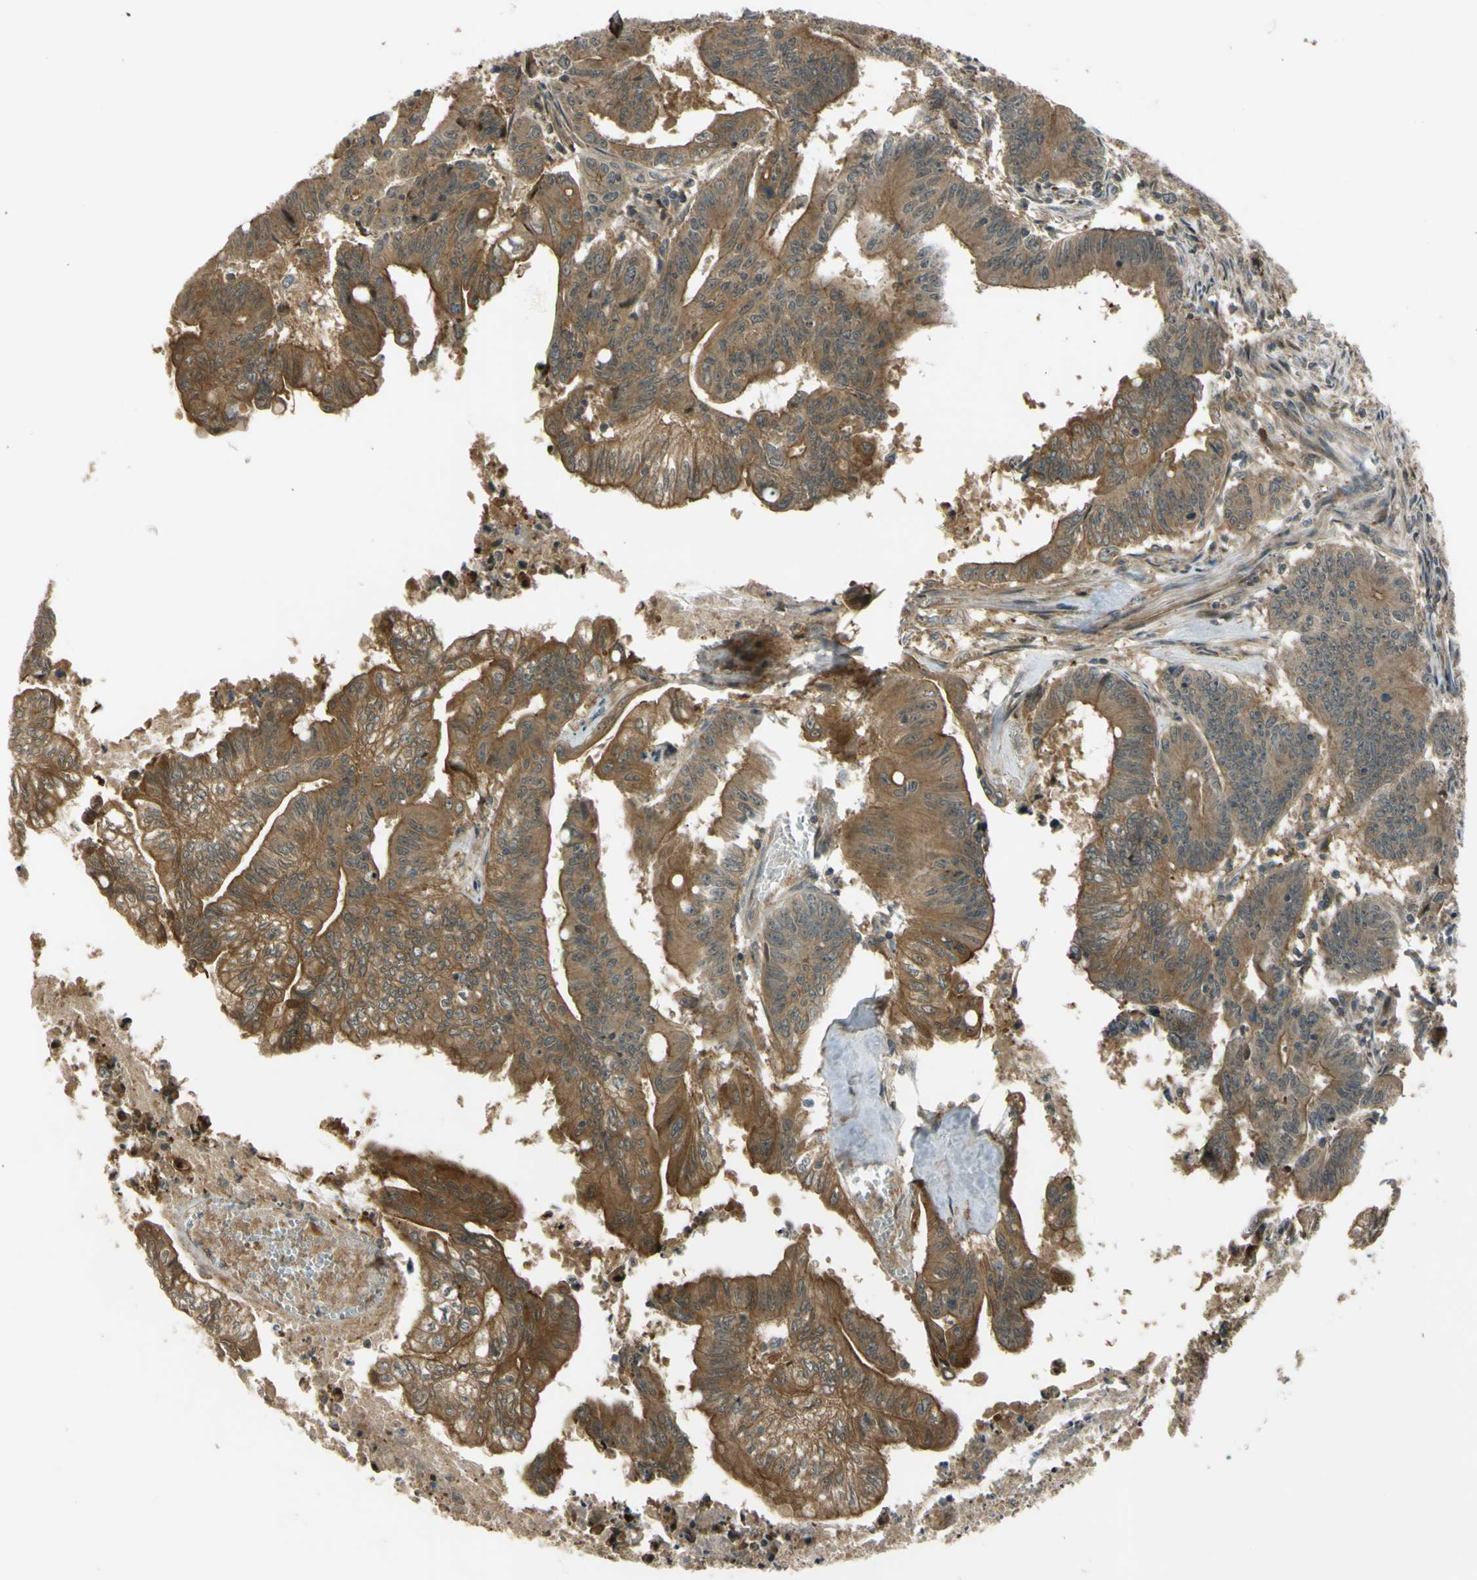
{"staining": {"intensity": "moderate", "quantity": ">75%", "location": "cytoplasmic/membranous"}, "tissue": "colorectal cancer", "cell_type": "Tumor cells", "image_type": "cancer", "snomed": [{"axis": "morphology", "description": "Adenocarcinoma, NOS"}, {"axis": "topography", "description": "Colon"}], "caption": "Tumor cells show medium levels of moderate cytoplasmic/membranous staining in about >75% of cells in human colorectal cancer (adenocarcinoma).", "gene": "FLII", "patient": {"sex": "male", "age": 45}}